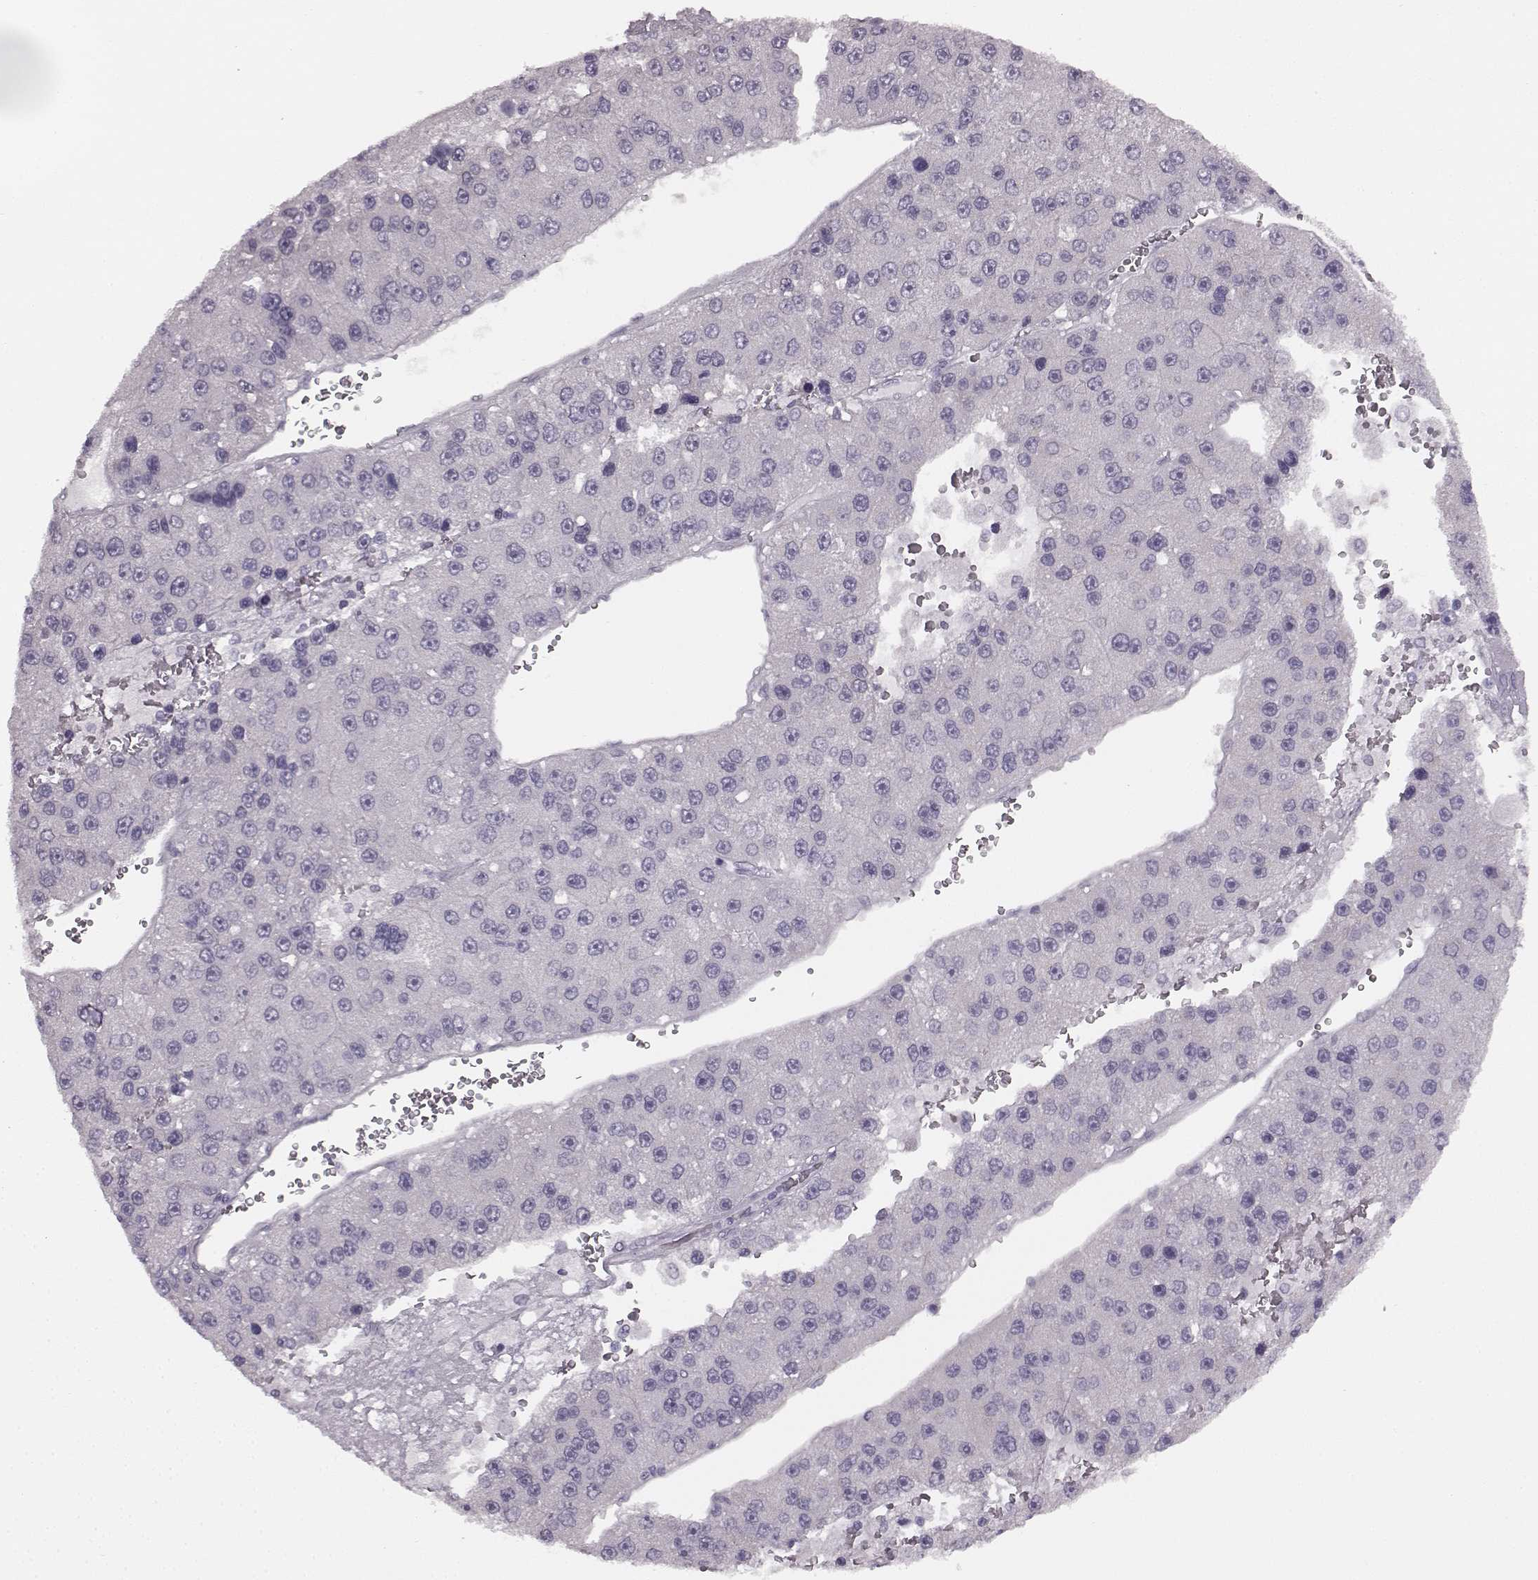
{"staining": {"intensity": "negative", "quantity": "none", "location": "none"}, "tissue": "liver cancer", "cell_type": "Tumor cells", "image_type": "cancer", "snomed": [{"axis": "morphology", "description": "Carcinoma, Hepatocellular, NOS"}, {"axis": "topography", "description": "Liver"}], "caption": "The micrograph exhibits no significant positivity in tumor cells of hepatocellular carcinoma (liver).", "gene": "SEMG2", "patient": {"sex": "female", "age": 73}}